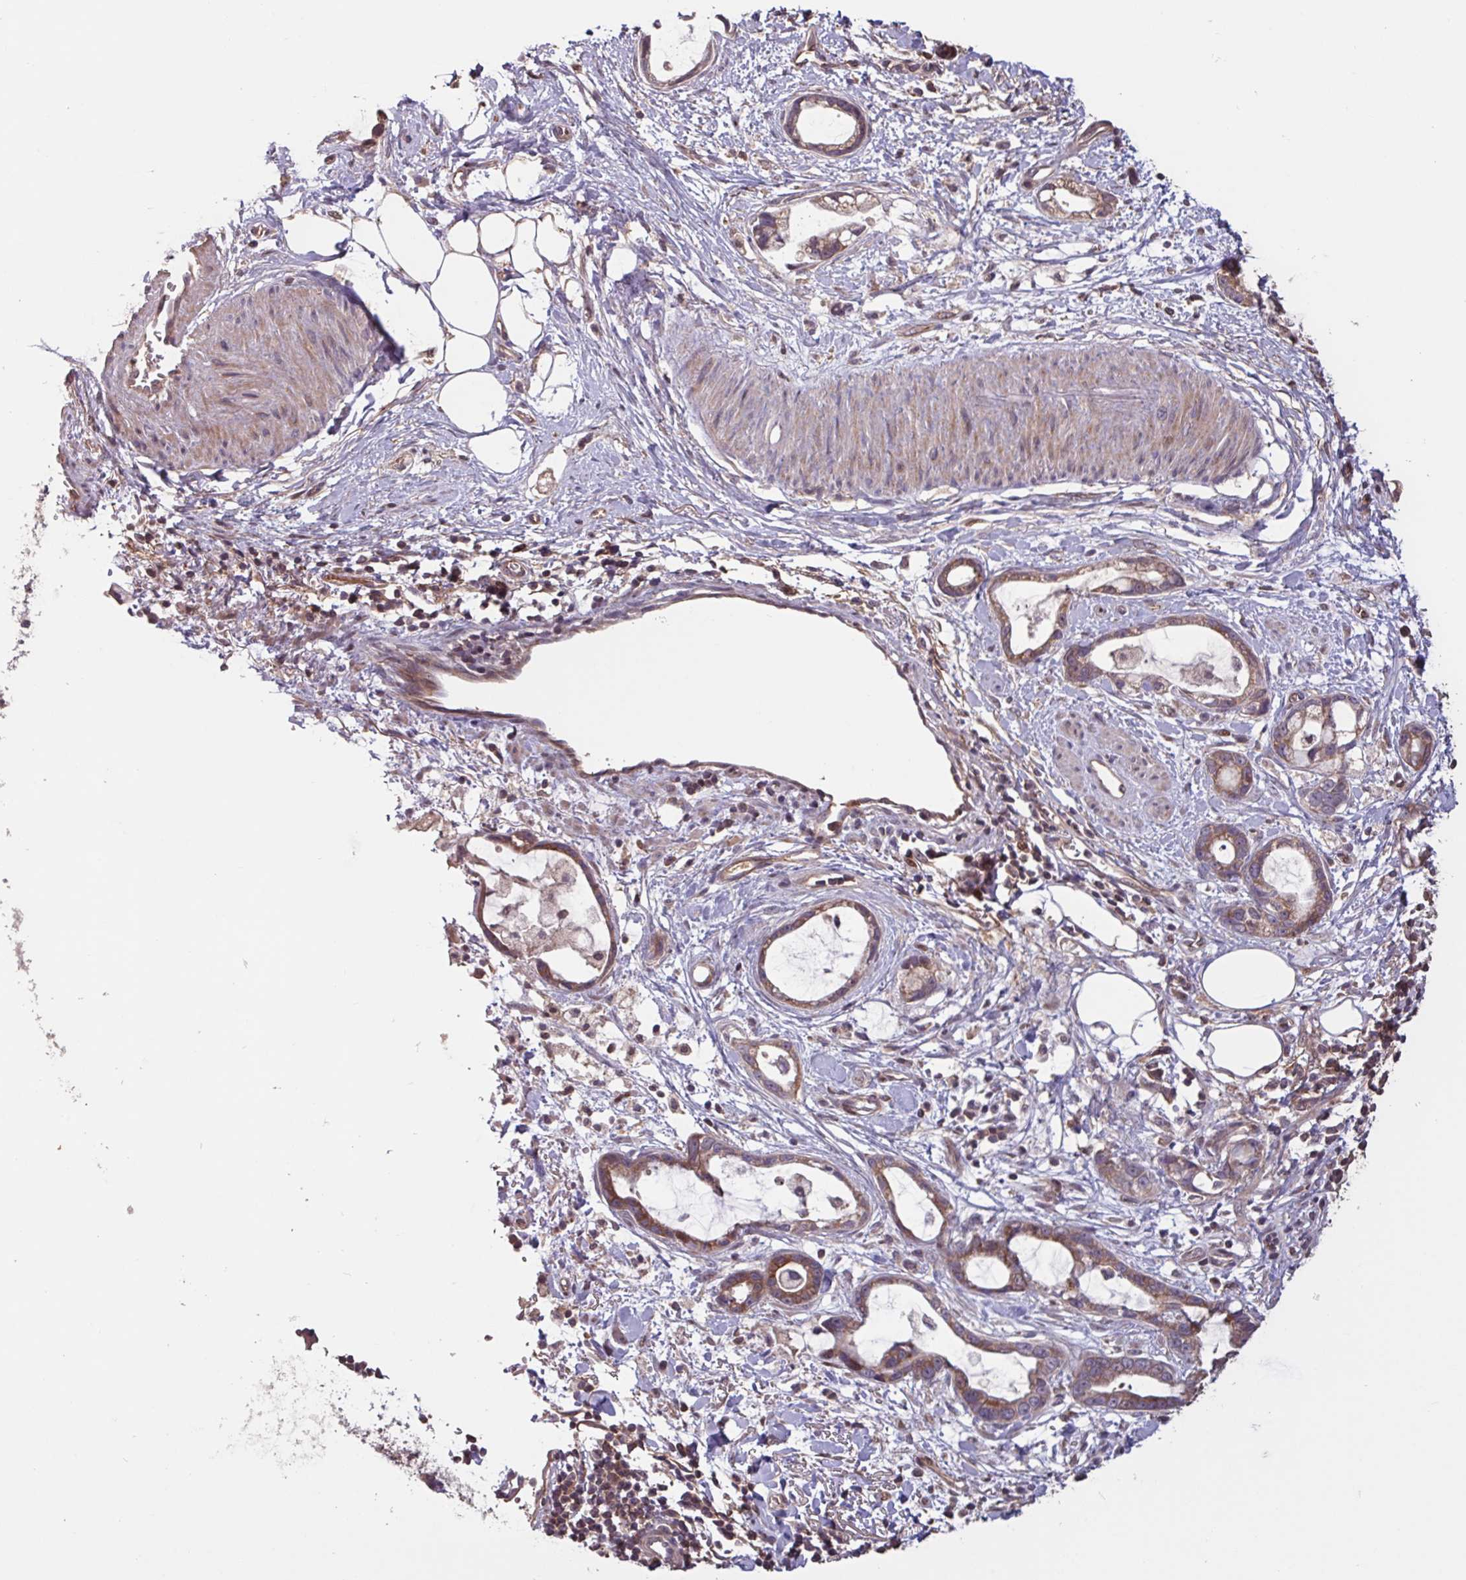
{"staining": {"intensity": "moderate", "quantity": ">75%", "location": "cytoplasmic/membranous"}, "tissue": "stomach cancer", "cell_type": "Tumor cells", "image_type": "cancer", "snomed": [{"axis": "morphology", "description": "Adenocarcinoma, NOS"}, {"axis": "topography", "description": "Stomach"}], "caption": "Moderate cytoplasmic/membranous protein positivity is identified in about >75% of tumor cells in adenocarcinoma (stomach).", "gene": "TMEM88", "patient": {"sex": "male", "age": 55}}